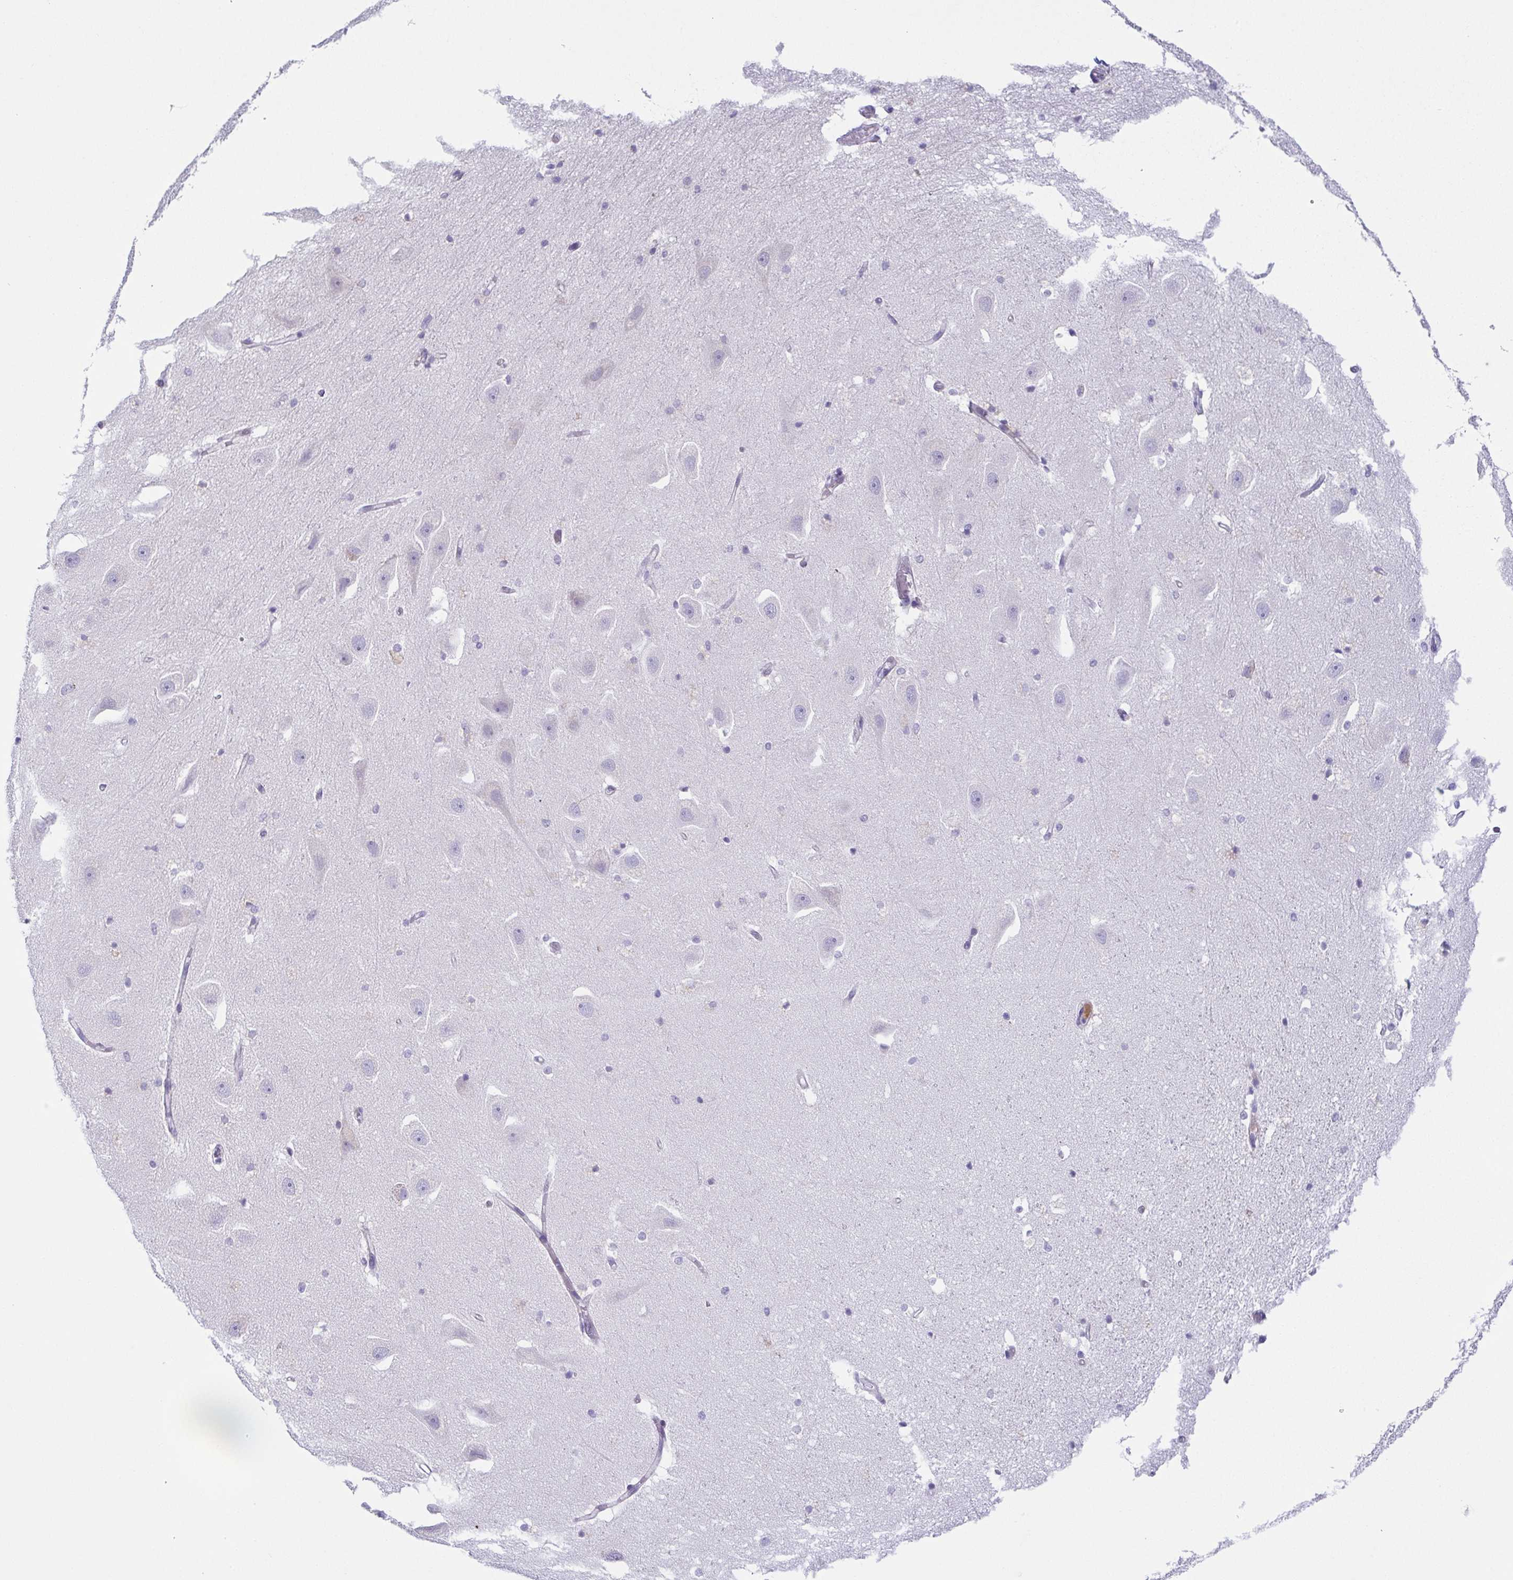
{"staining": {"intensity": "negative", "quantity": "none", "location": "none"}, "tissue": "hippocampus", "cell_type": "Glial cells", "image_type": "normal", "snomed": [{"axis": "morphology", "description": "Normal tissue, NOS"}, {"axis": "topography", "description": "Hippocampus"}], "caption": "This is a image of IHC staining of benign hippocampus, which shows no staining in glial cells.", "gene": "LDLRAD1", "patient": {"sex": "male", "age": 63}}